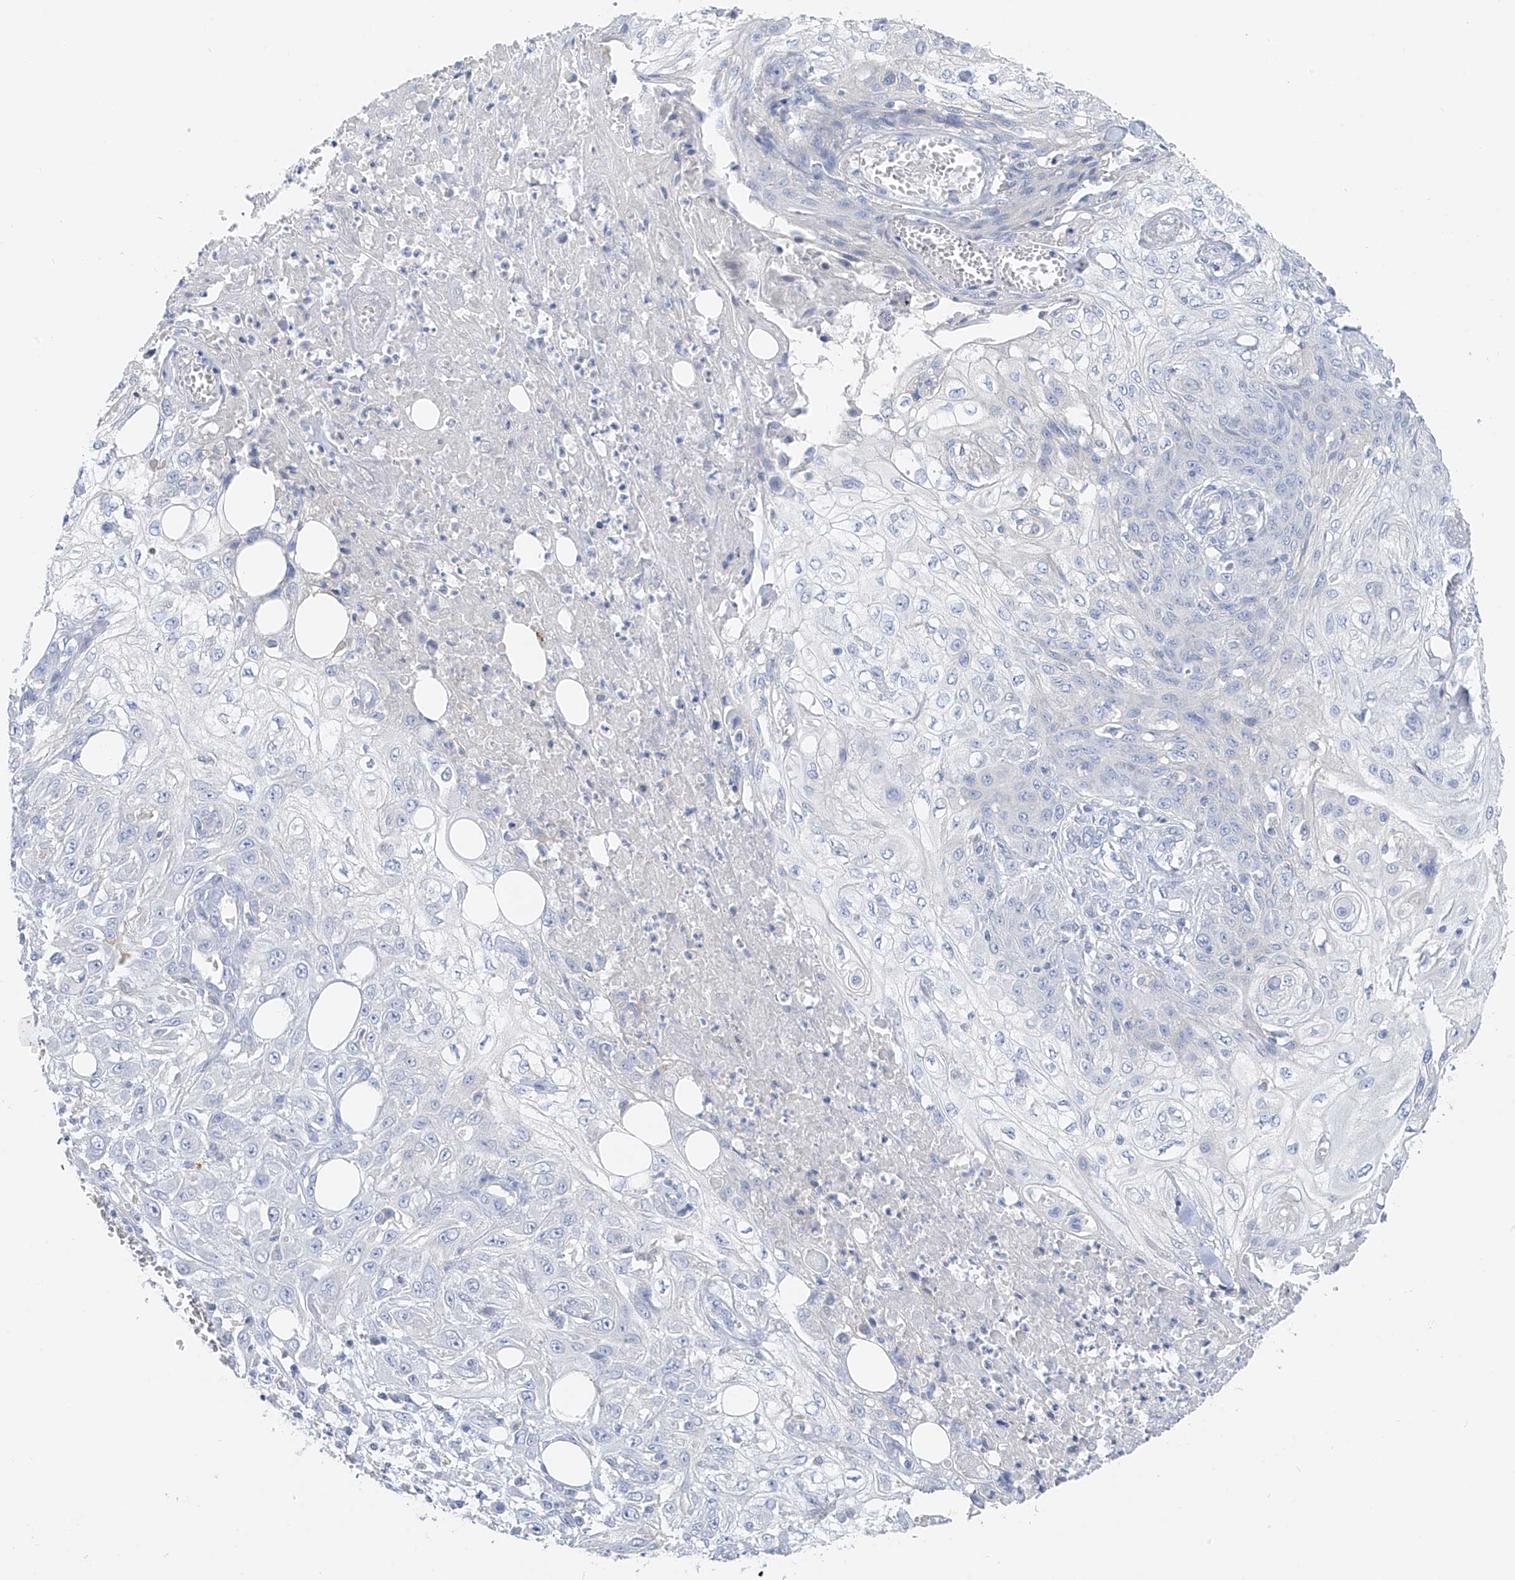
{"staining": {"intensity": "negative", "quantity": "none", "location": "none"}, "tissue": "skin cancer", "cell_type": "Tumor cells", "image_type": "cancer", "snomed": [{"axis": "morphology", "description": "Squamous cell carcinoma, NOS"}, {"axis": "morphology", "description": "Squamous cell carcinoma, metastatic, NOS"}, {"axis": "topography", "description": "Skin"}, {"axis": "topography", "description": "Lymph node"}], "caption": "DAB immunohistochemical staining of skin cancer (metastatic squamous cell carcinoma) exhibits no significant staining in tumor cells.", "gene": "POMGNT2", "patient": {"sex": "male", "age": 75}}